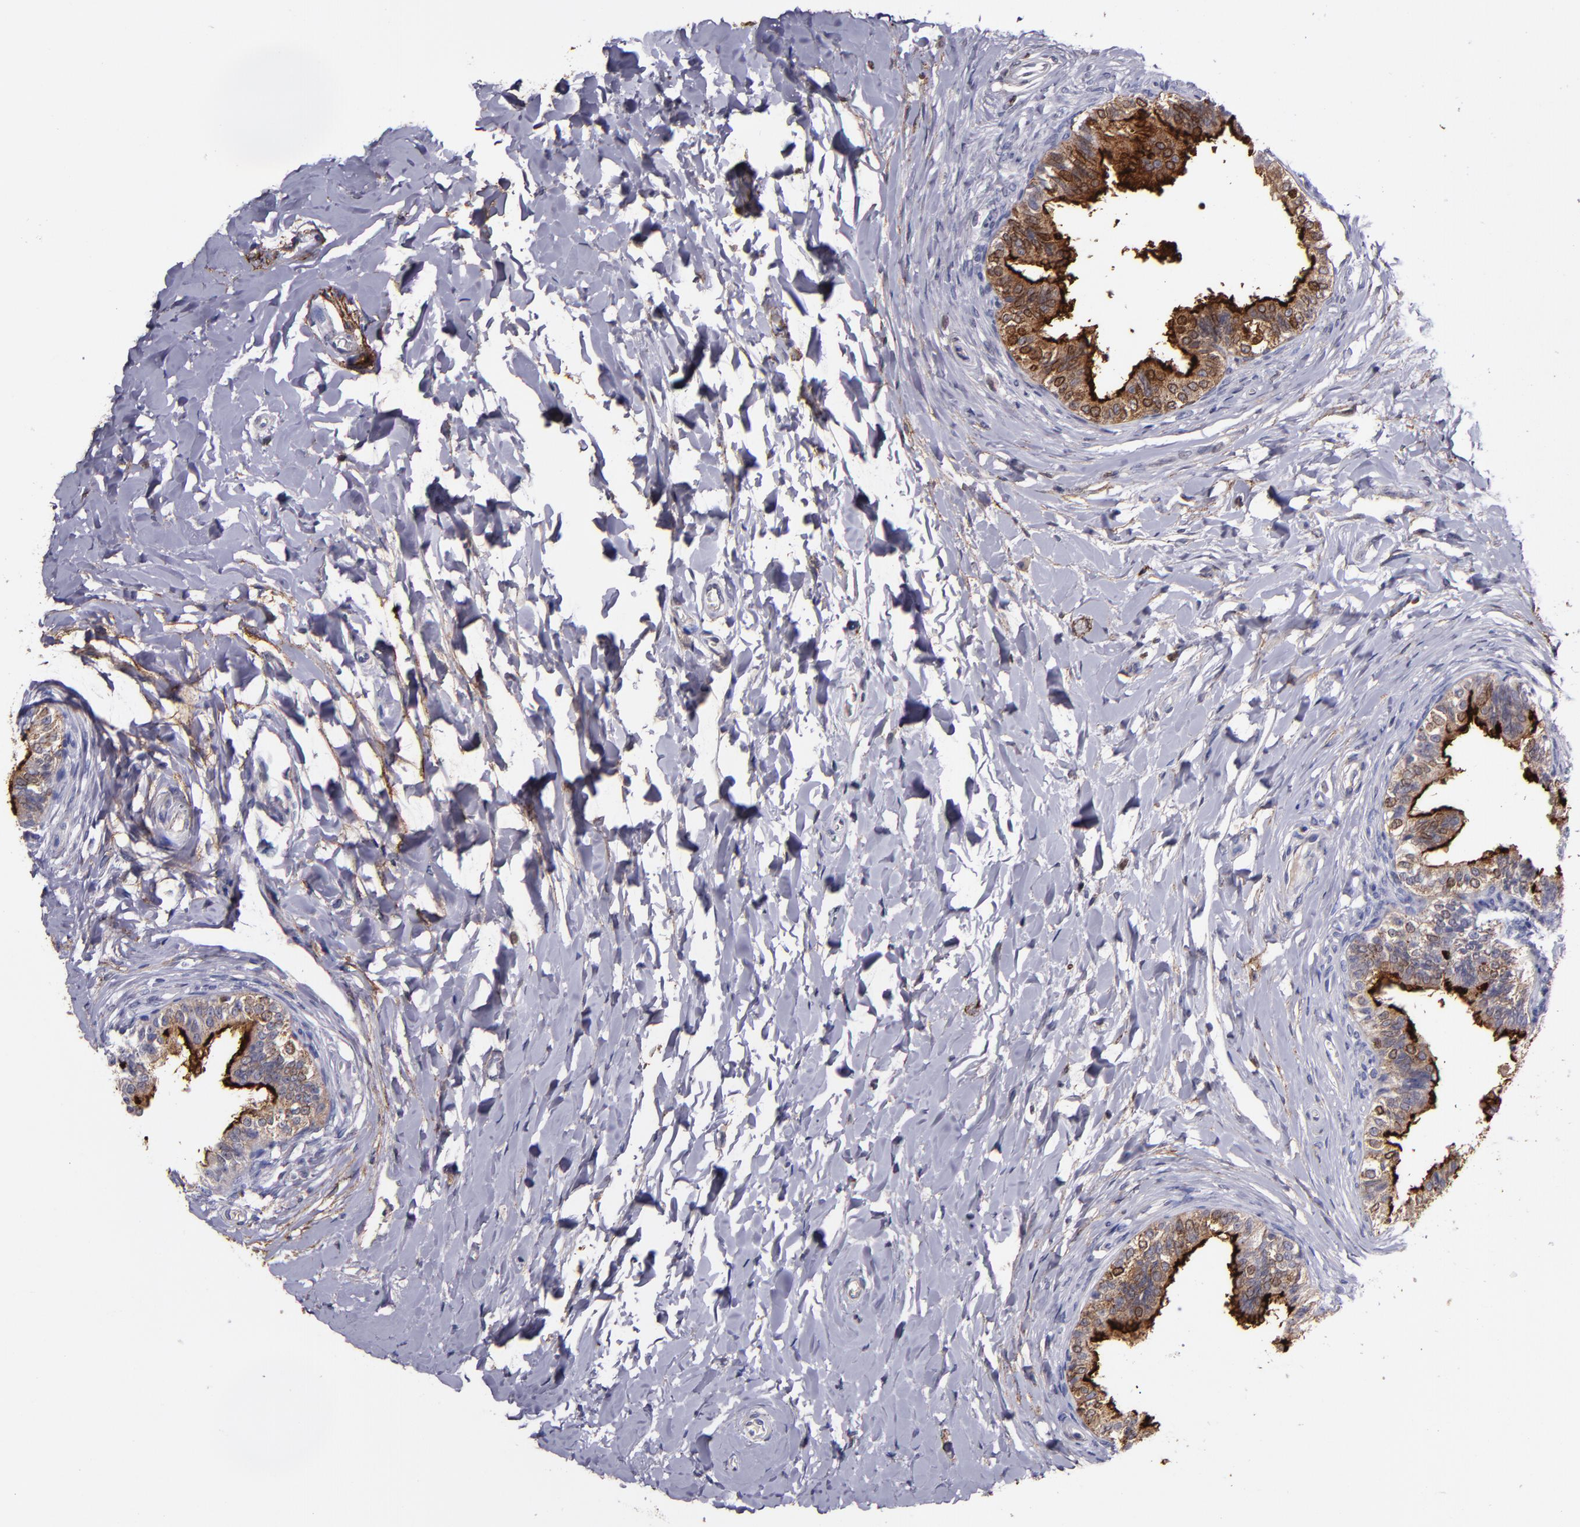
{"staining": {"intensity": "strong", "quantity": ">75%", "location": "cytoplasmic/membranous"}, "tissue": "epididymis", "cell_type": "Glandular cells", "image_type": "normal", "snomed": [{"axis": "morphology", "description": "Normal tissue, NOS"}, {"axis": "topography", "description": "Soft tissue"}, {"axis": "topography", "description": "Epididymis"}], "caption": "Immunohistochemical staining of unremarkable epididymis exhibits strong cytoplasmic/membranous protein expression in approximately >75% of glandular cells. The staining is performed using DAB brown chromogen to label protein expression. The nuclei are counter-stained blue using hematoxylin.", "gene": "MFGE8", "patient": {"sex": "male", "age": 26}}